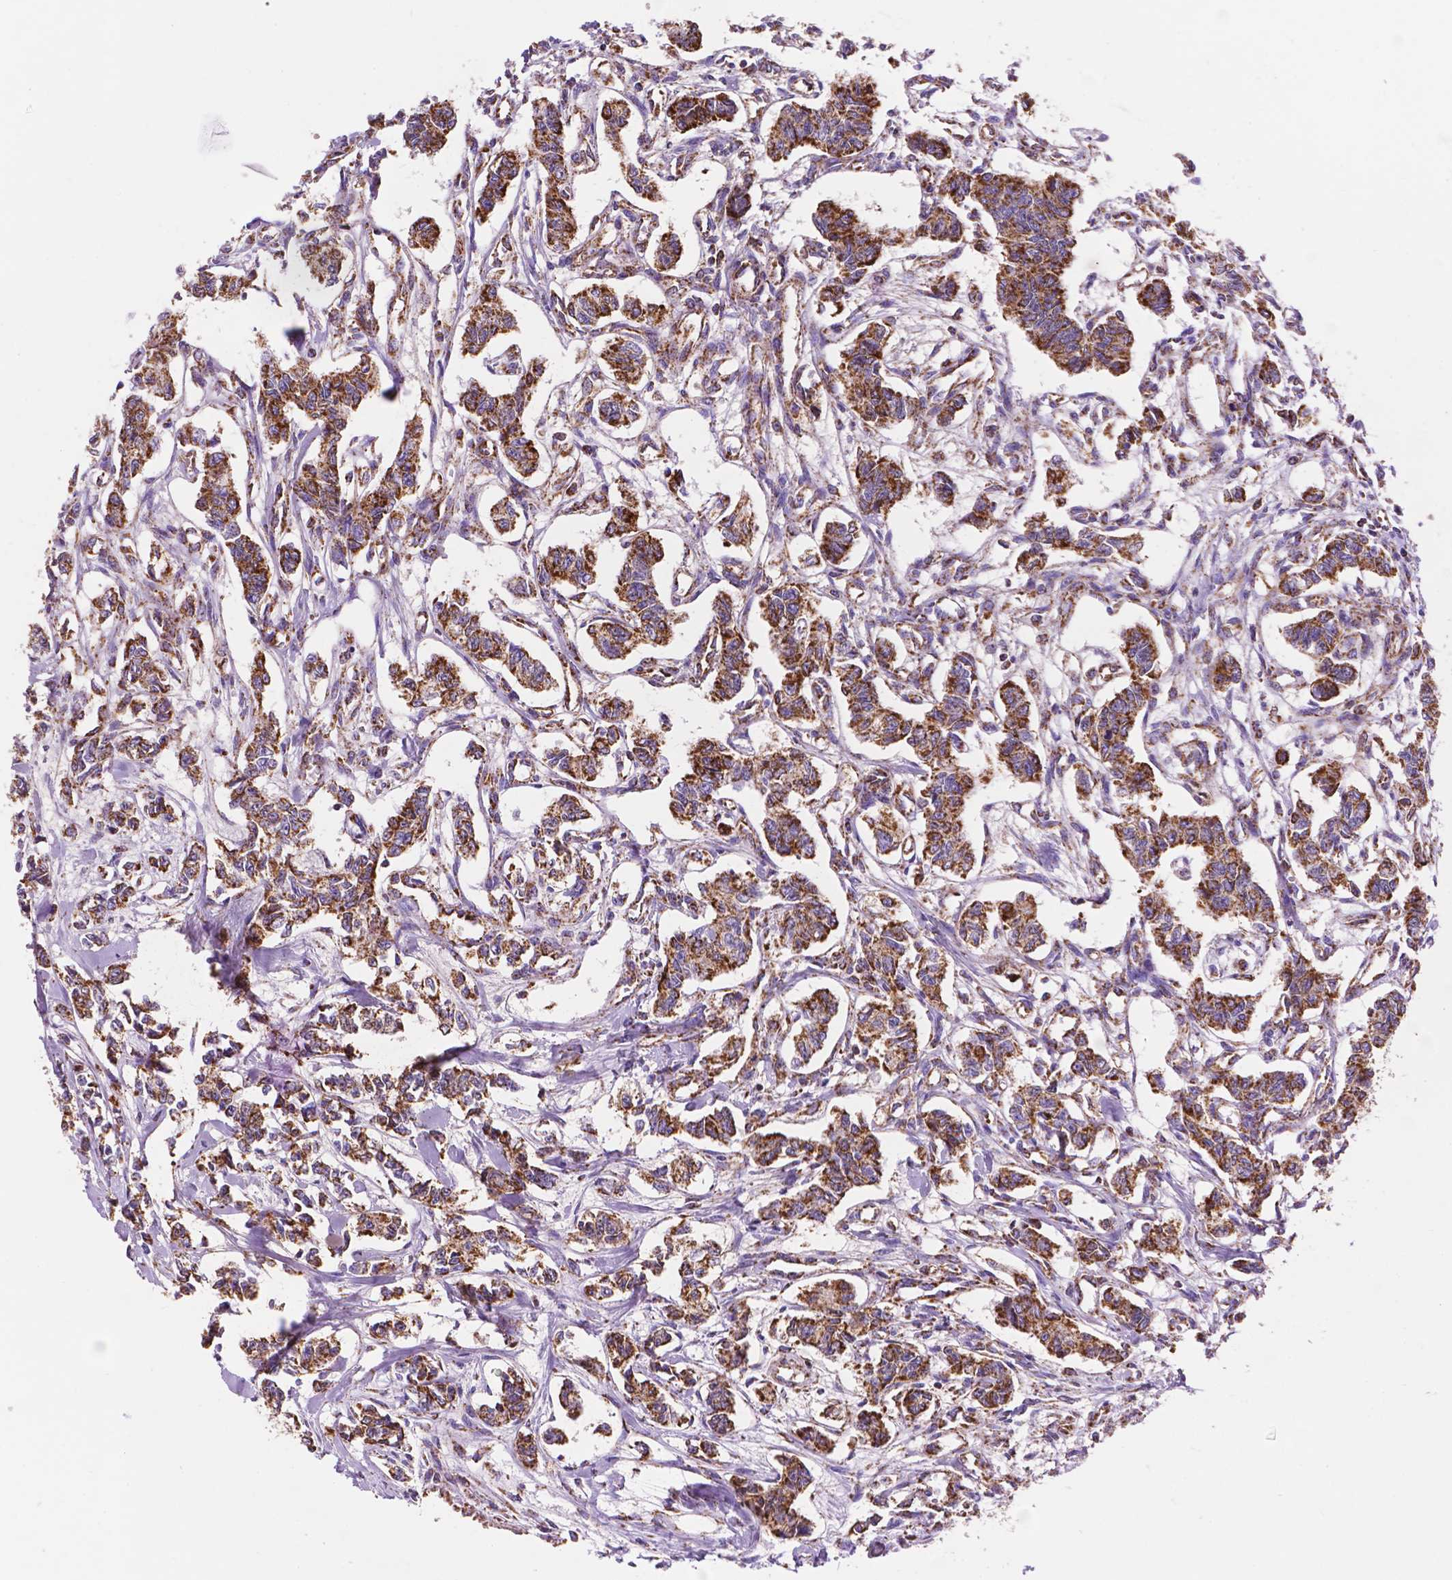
{"staining": {"intensity": "strong", "quantity": ">75%", "location": "cytoplasmic/membranous"}, "tissue": "carcinoid", "cell_type": "Tumor cells", "image_type": "cancer", "snomed": [{"axis": "morphology", "description": "Carcinoid, malignant, NOS"}, {"axis": "topography", "description": "Kidney"}], "caption": "Immunohistochemical staining of carcinoid (malignant) reveals high levels of strong cytoplasmic/membranous staining in about >75% of tumor cells.", "gene": "HSPD1", "patient": {"sex": "female", "age": 41}}